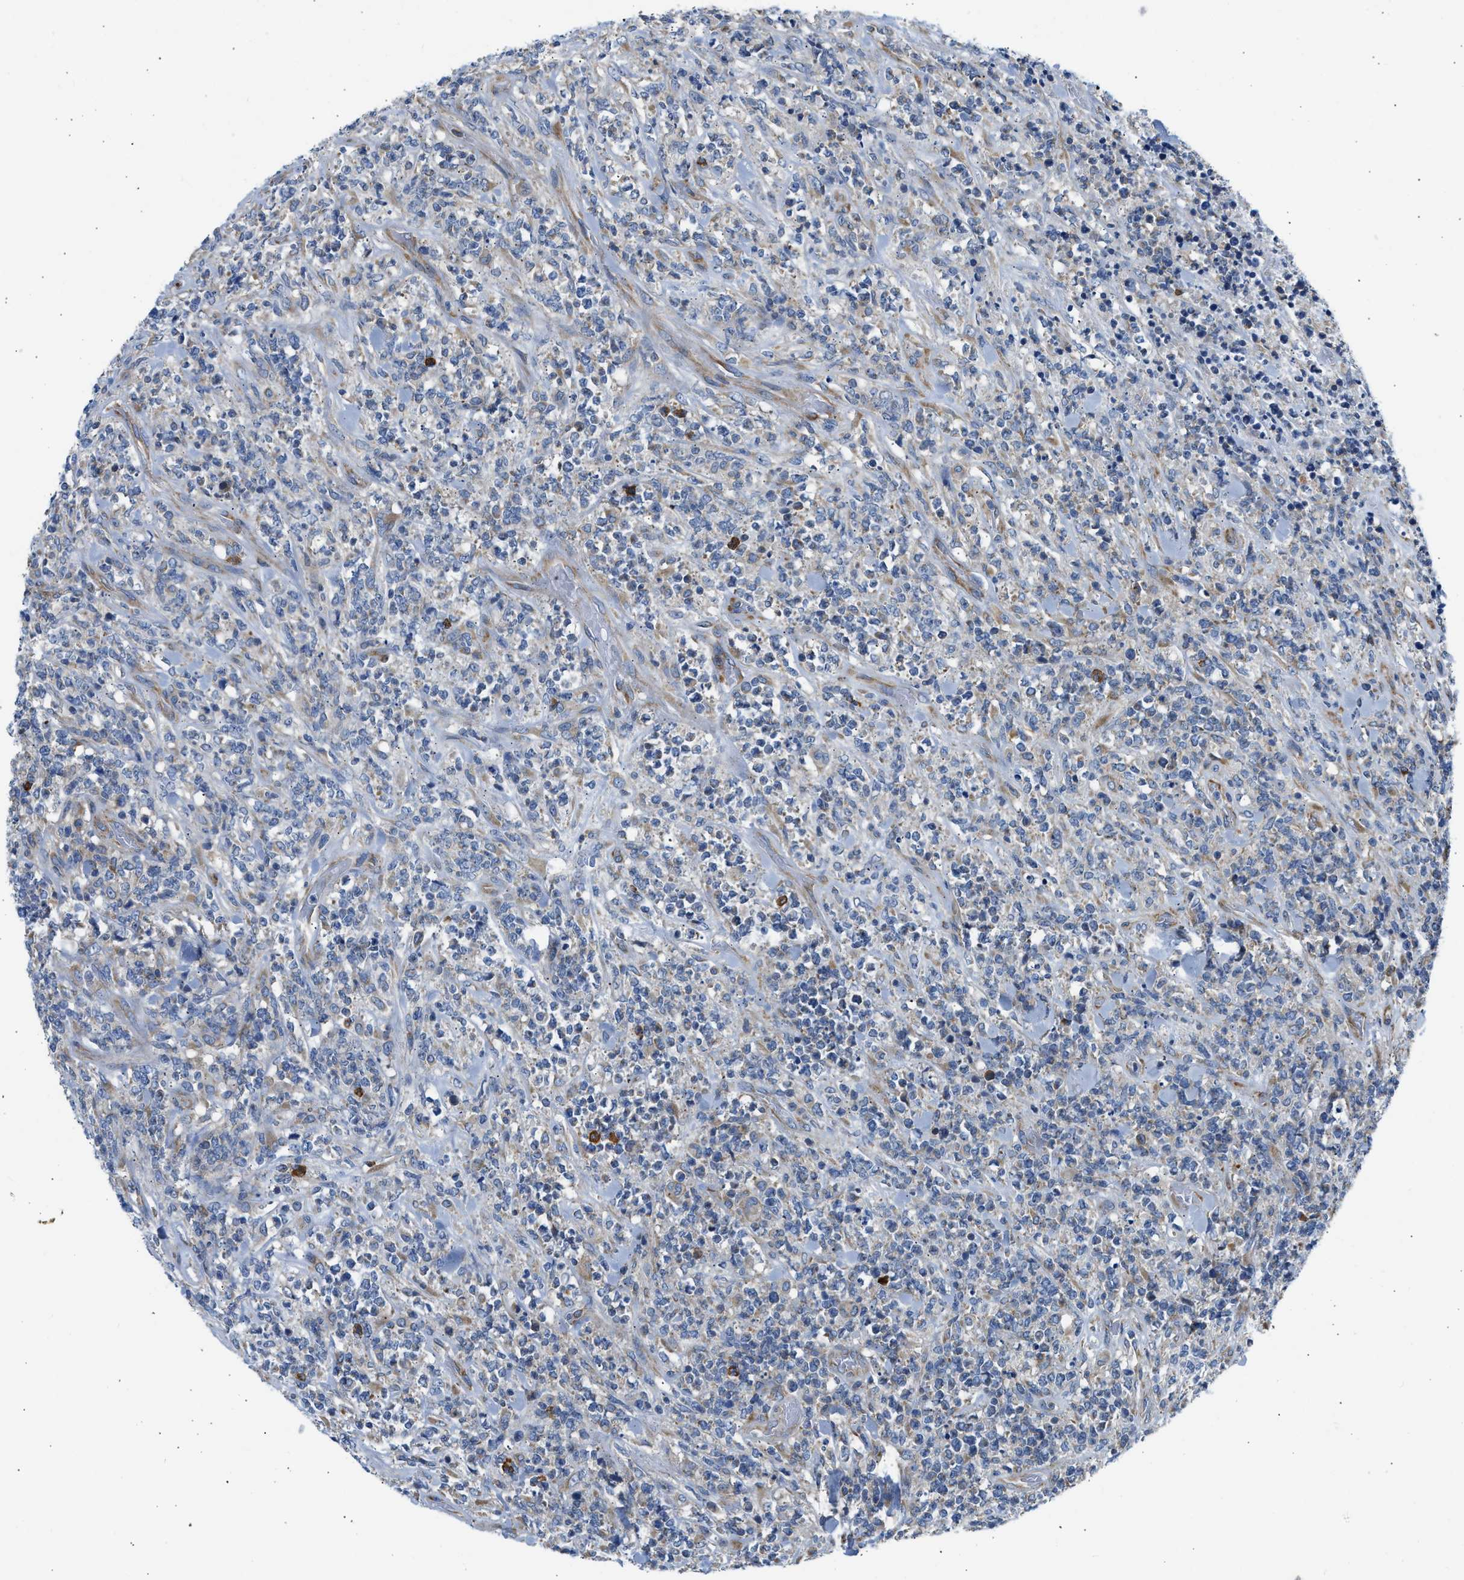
{"staining": {"intensity": "weak", "quantity": "<25%", "location": "cytoplasmic/membranous"}, "tissue": "lymphoma", "cell_type": "Tumor cells", "image_type": "cancer", "snomed": [{"axis": "morphology", "description": "Malignant lymphoma, non-Hodgkin's type, High grade"}, {"axis": "topography", "description": "Soft tissue"}], "caption": "A micrograph of human lymphoma is negative for staining in tumor cells.", "gene": "CAMKK2", "patient": {"sex": "male", "age": 18}}